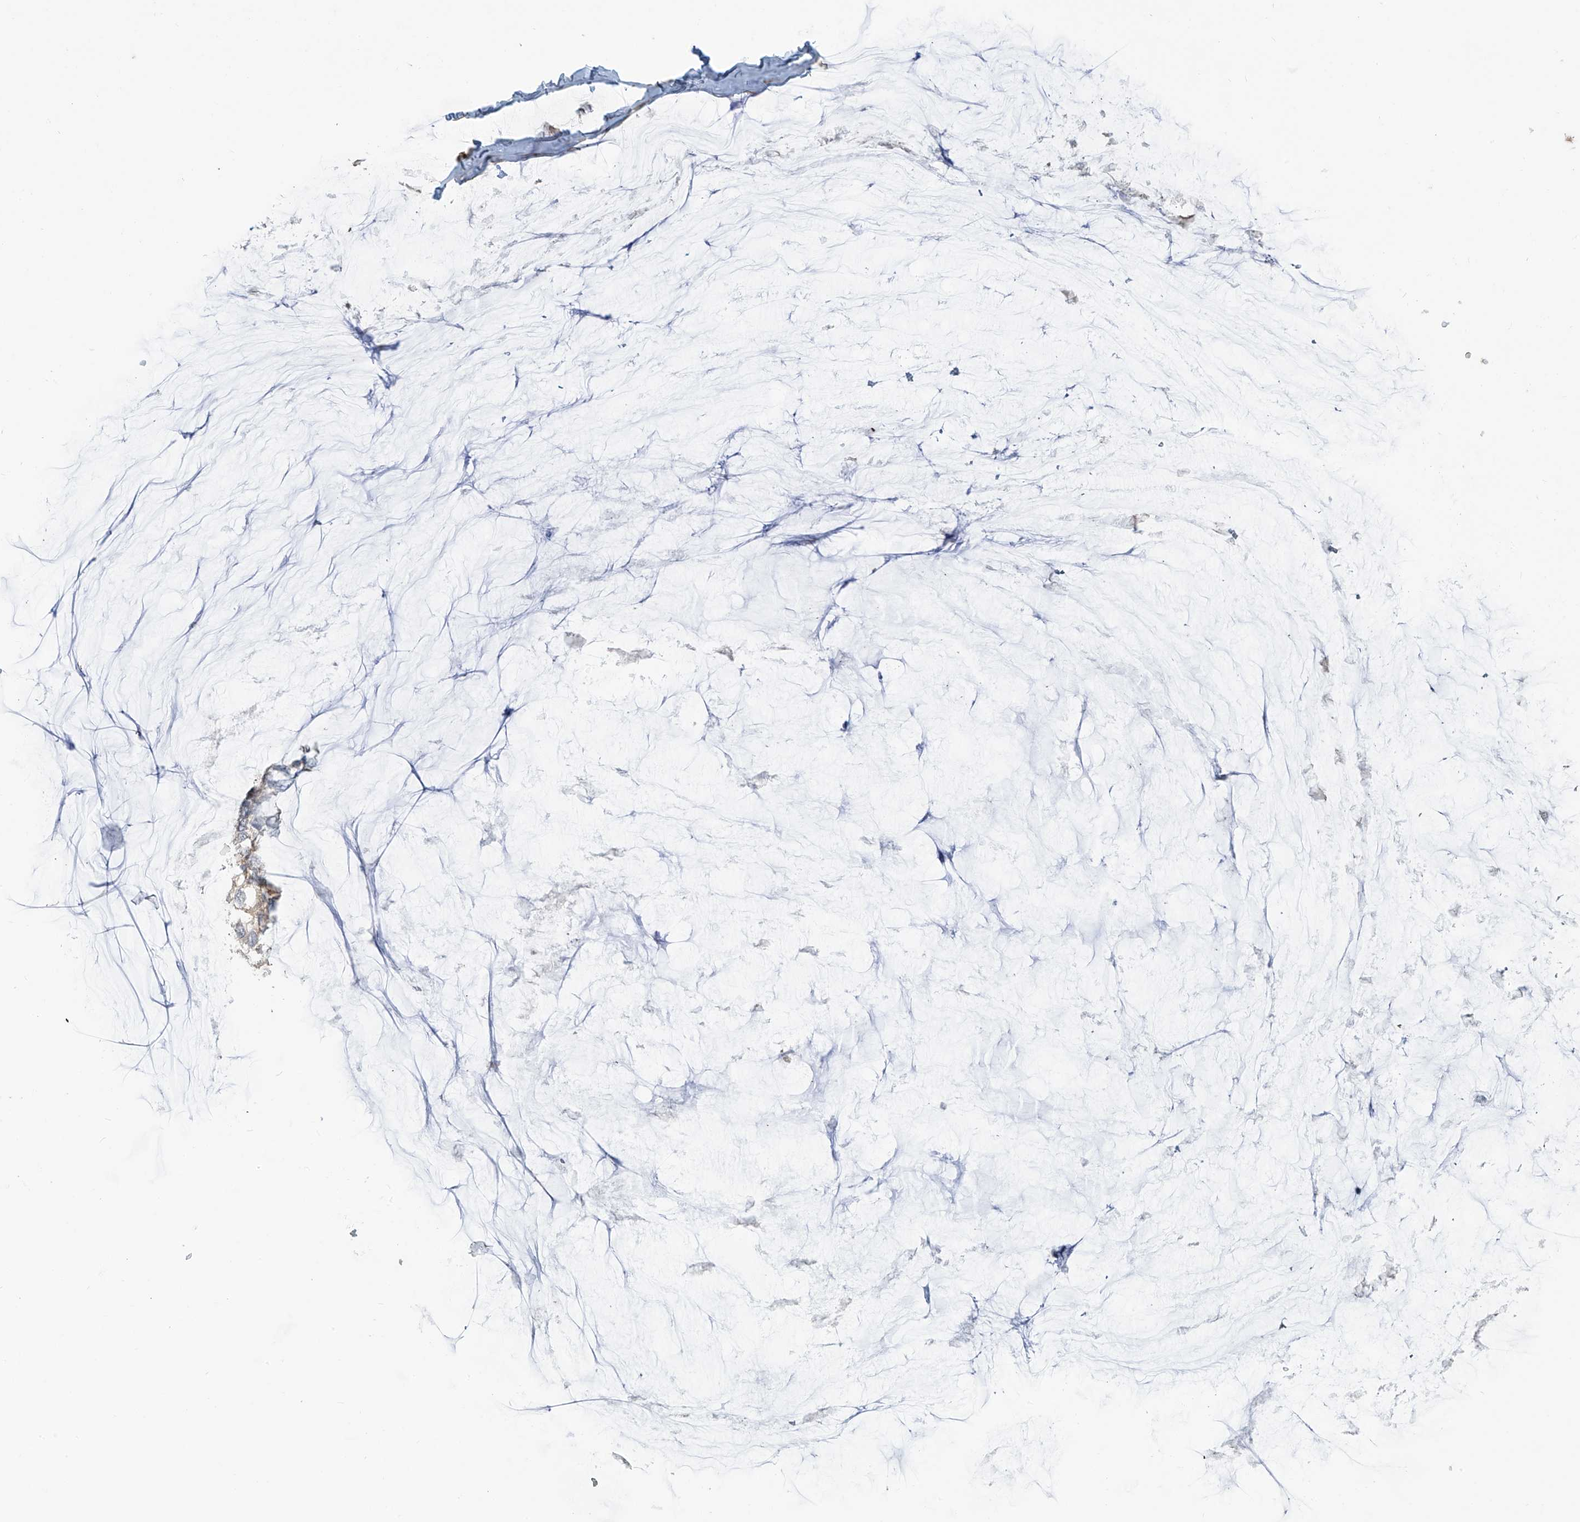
{"staining": {"intensity": "weak", "quantity": "<25%", "location": "cytoplasmic/membranous"}, "tissue": "ovarian cancer", "cell_type": "Tumor cells", "image_type": "cancer", "snomed": [{"axis": "morphology", "description": "Cystadenocarcinoma, mucinous, NOS"}, {"axis": "topography", "description": "Ovary"}], "caption": "Ovarian cancer was stained to show a protein in brown. There is no significant positivity in tumor cells. (Immunohistochemistry, brightfield microscopy, high magnification).", "gene": "ENTR1", "patient": {"sex": "female", "age": 39}}